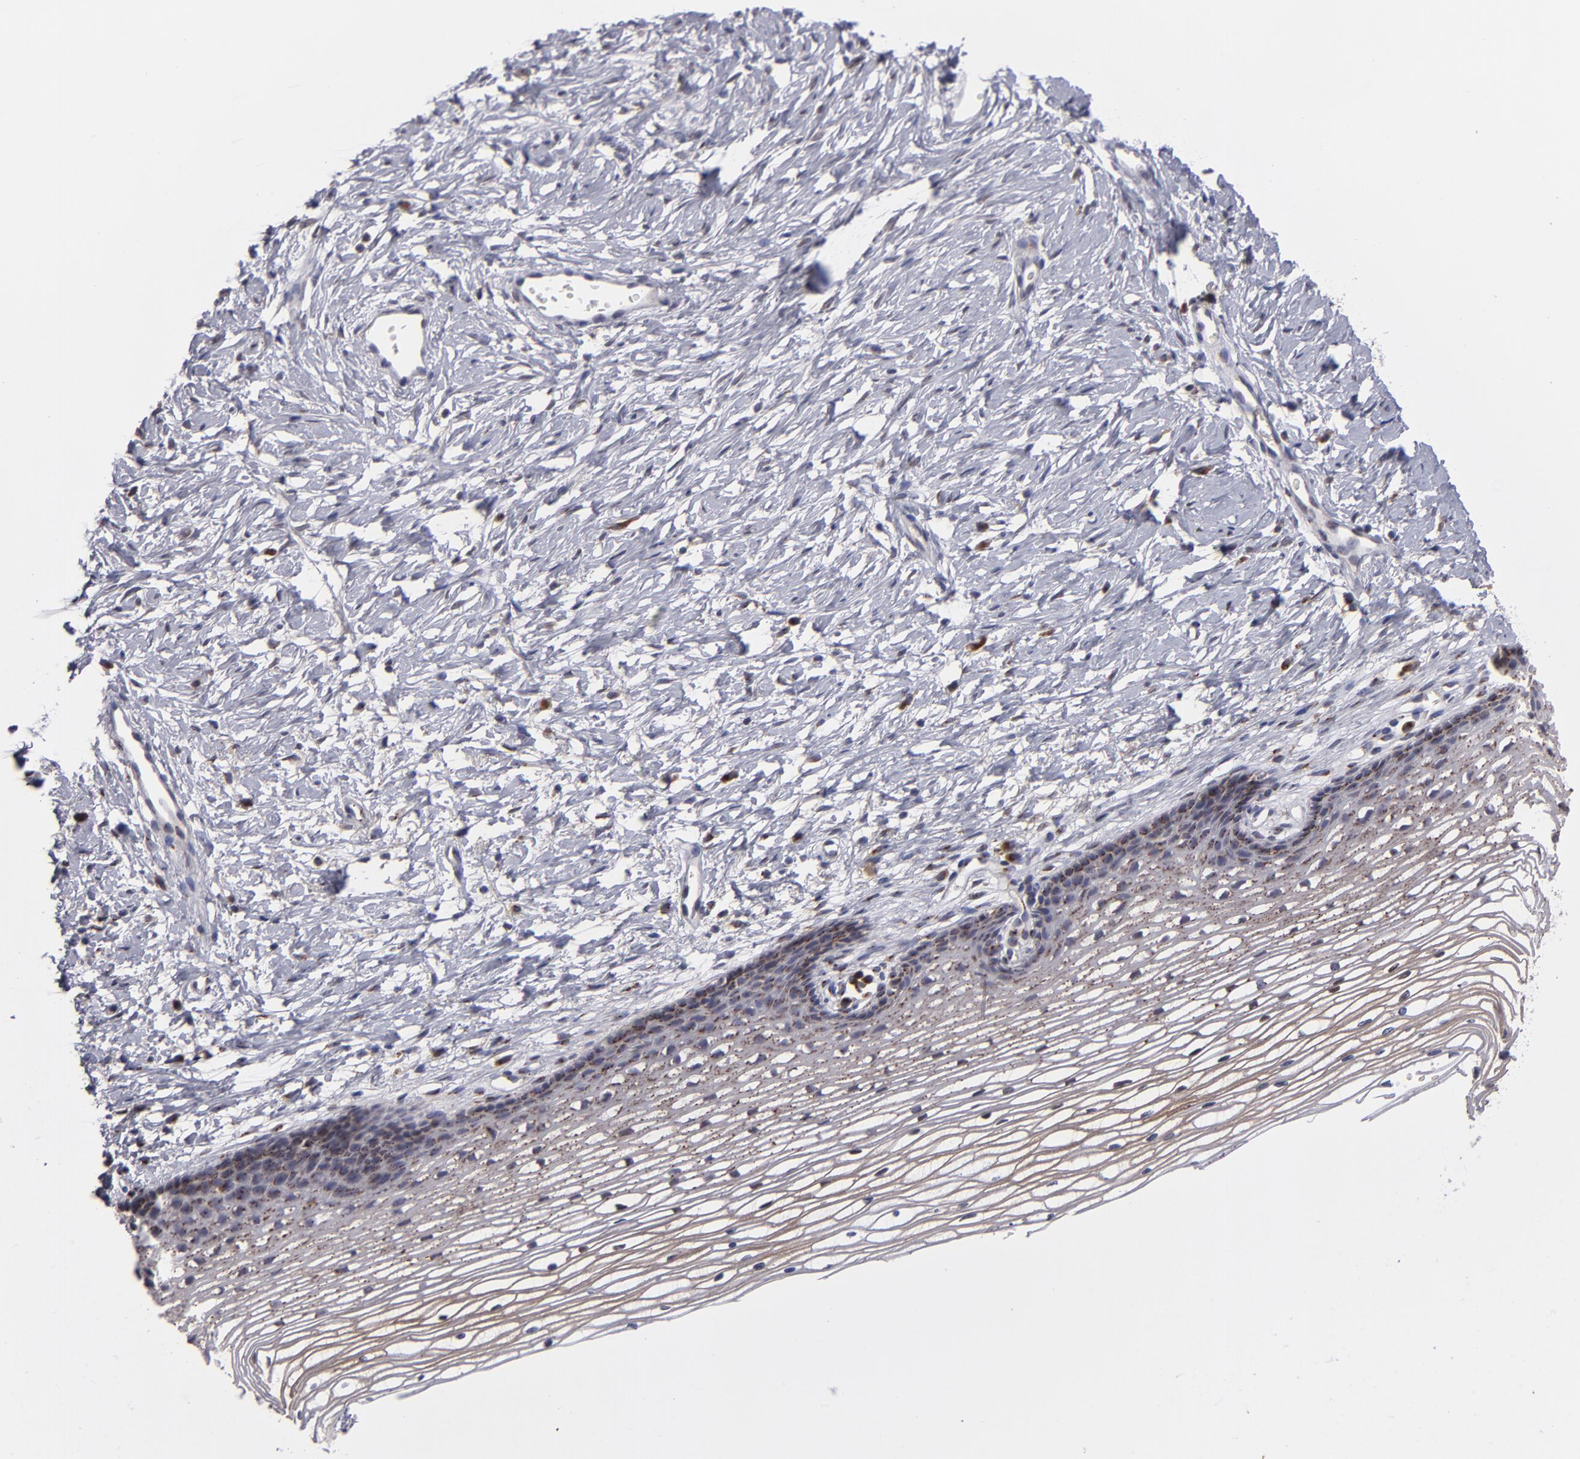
{"staining": {"intensity": "moderate", "quantity": ">75%", "location": "cytoplasmic/membranous"}, "tissue": "cervix", "cell_type": "Glandular cells", "image_type": "normal", "snomed": [{"axis": "morphology", "description": "Normal tissue, NOS"}, {"axis": "topography", "description": "Cervix"}], "caption": "Cervix stained with DAB immunohistochemistry shows medium levels of moderate cytoplasmic/membranous expression in approximately >75% of glandular cells. The protein of interest is shown in brown color, while the nuclei are stained blue.", "gene": "IL12A", "patient": {"sex": "female", "age": 77}}